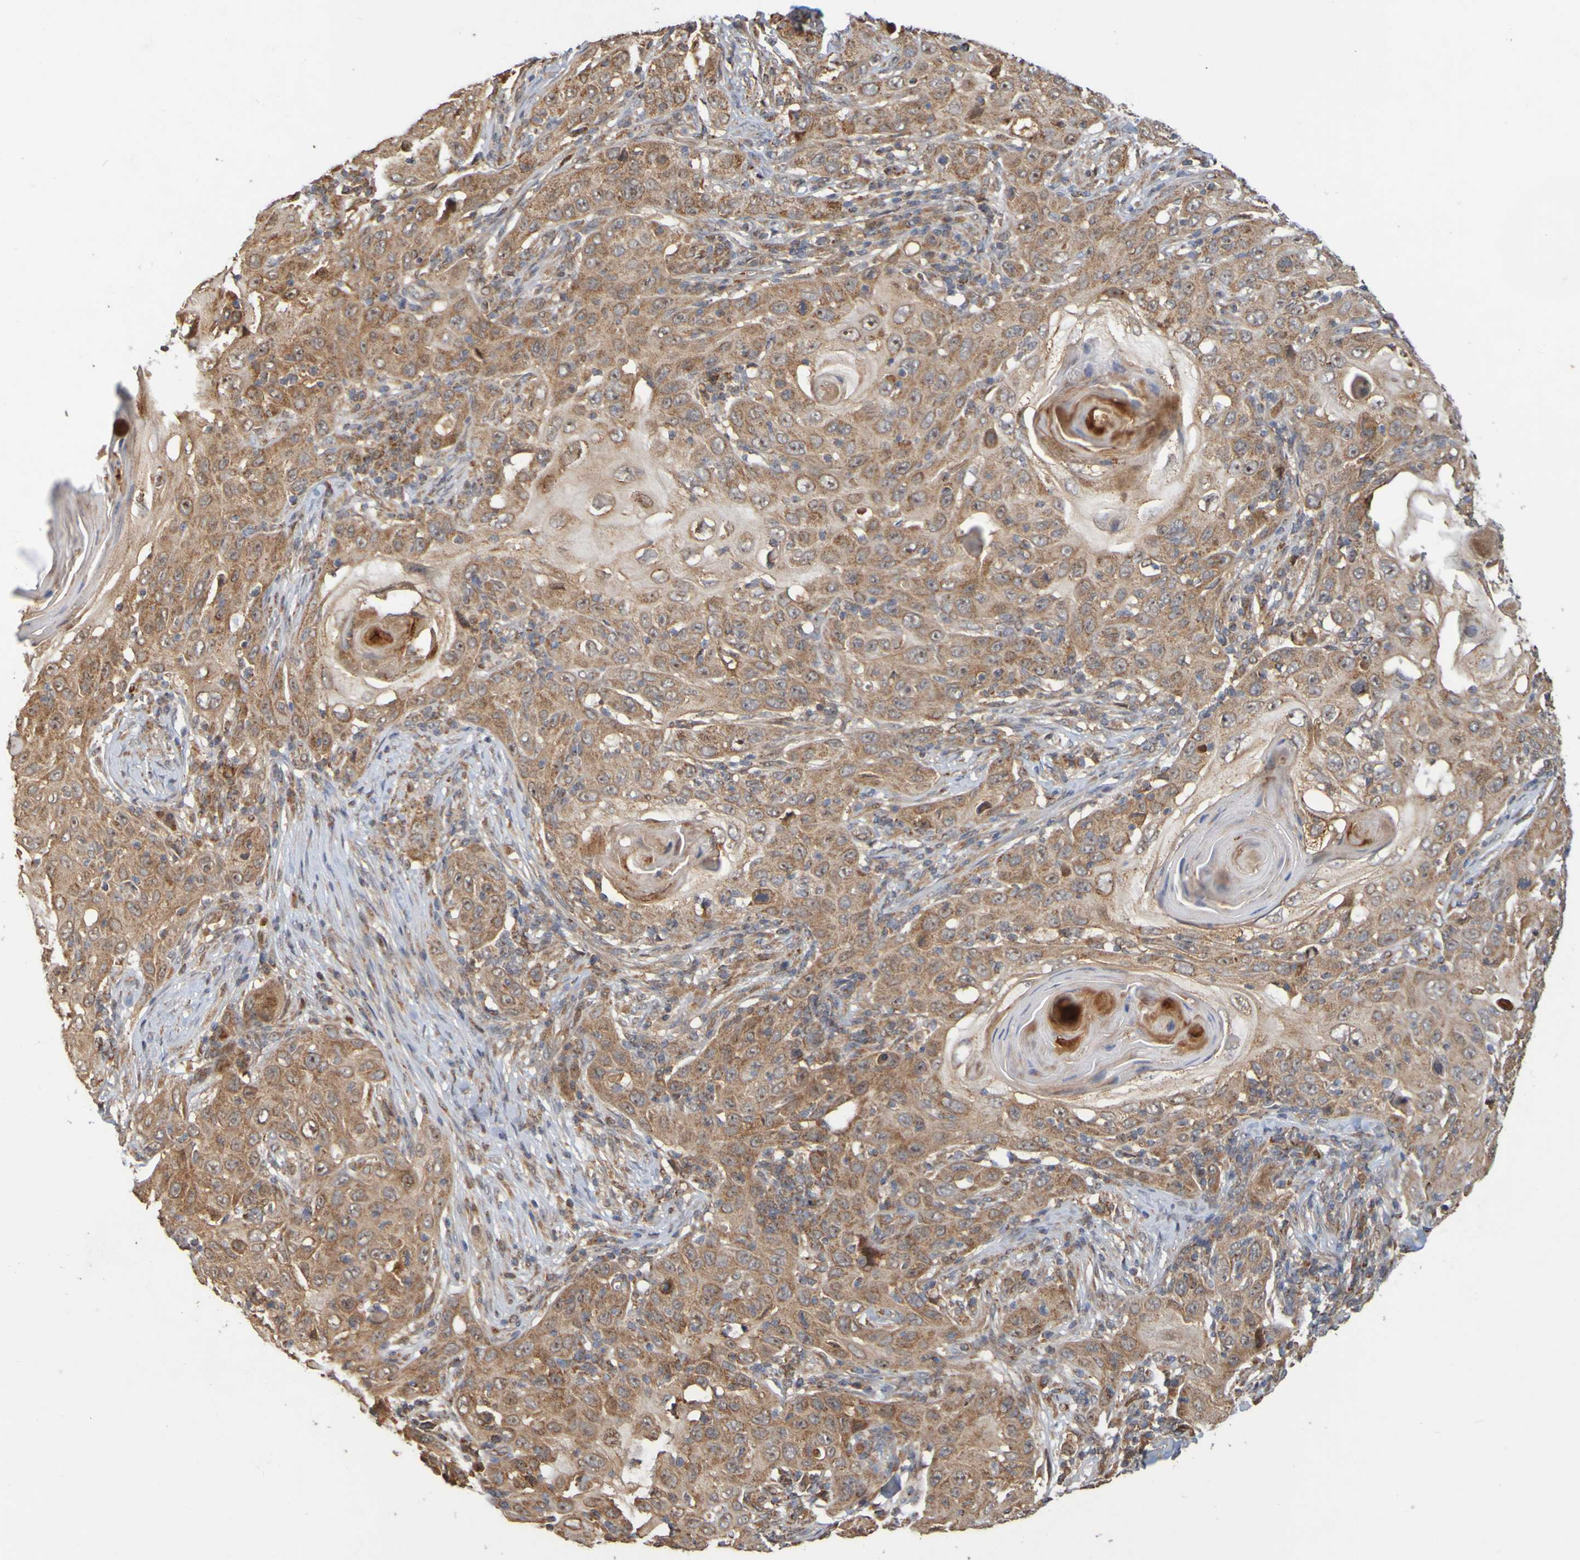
{"staining": {"intensity": "moderate", "quantity": ">75%", "location": "cytoplasmic/membranous"}, "tissue": "skin cancer", "cell_type": "Tumor cells", "image_type": "cancer", "snomed": [{"axis": "morphology", "description": "Squamous cell carcinoma, NOS"}, {"axis": "topography", "description": "Skin"}], "caption": "A histopathology image showing moderate cytoplasmic/membranous staining in about >75% of tumor cells in skin squamous cell carcinoma, as visualized by brown immunohistochemical staining.", "gene": "TMBIM1", "patient": {"sex": "female", "age": 88}}